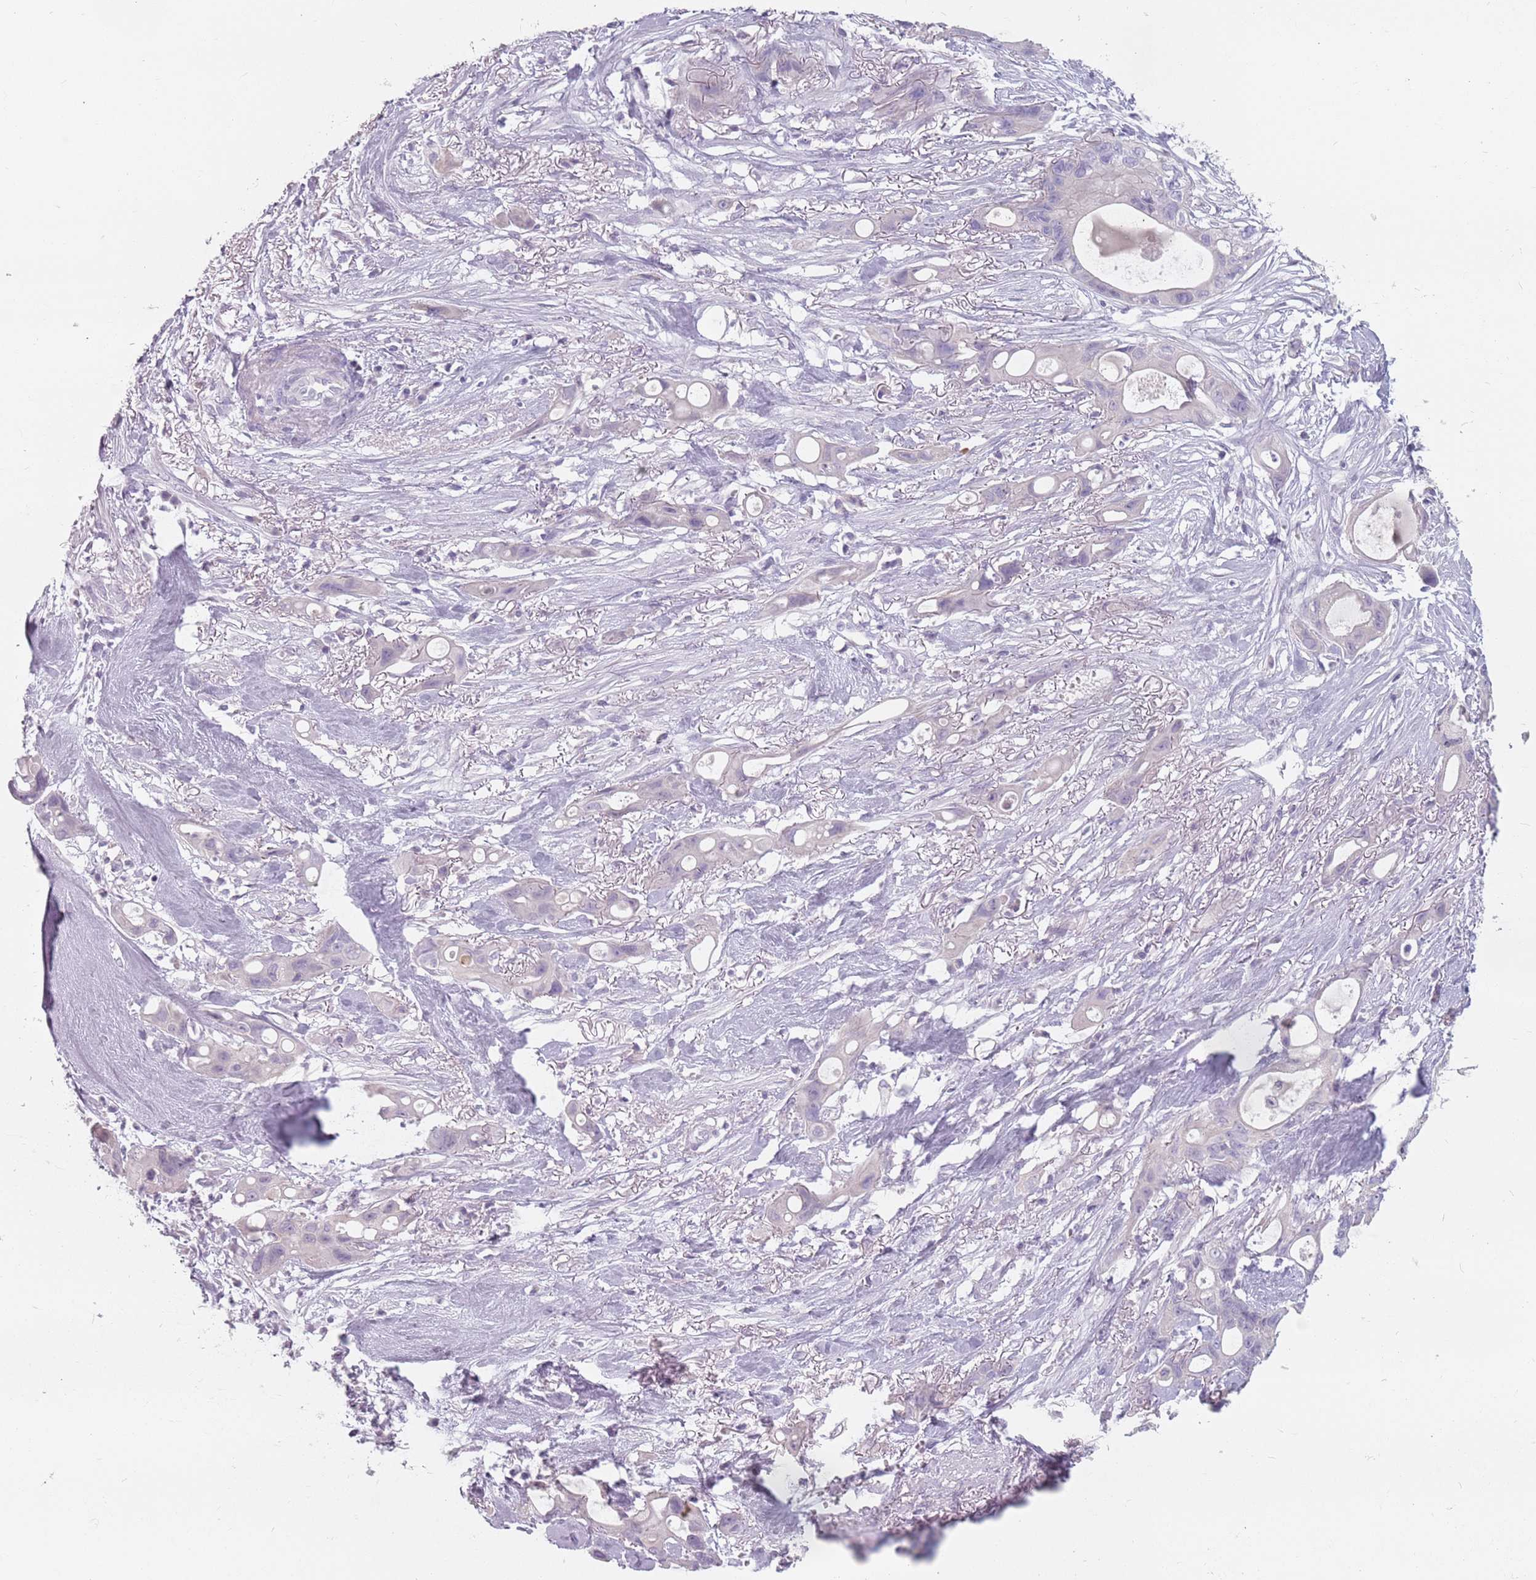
{"staining": {"intensity": "negative", "quantity": "none", "location": "none"}, "tissue": "ovarian cancer", "cell_type": "Tumor cells", "image_type": "cancer", "snomed": [{"axis": "morphology", "description": "Cystadenocarcinoma, mucinous, NOS"}, {"axis": "topography", "description": "Ovary"}], "caption": "Histopathology image shows no significant protein positivity in tumor cells of ovarian mucinous cystadenocarcinoma. (Immunohistochemistry (ihc), brightfield microscopy, high magnification).", "gene": "CEP19", "patient": {"sex": "female", "age": 70}}